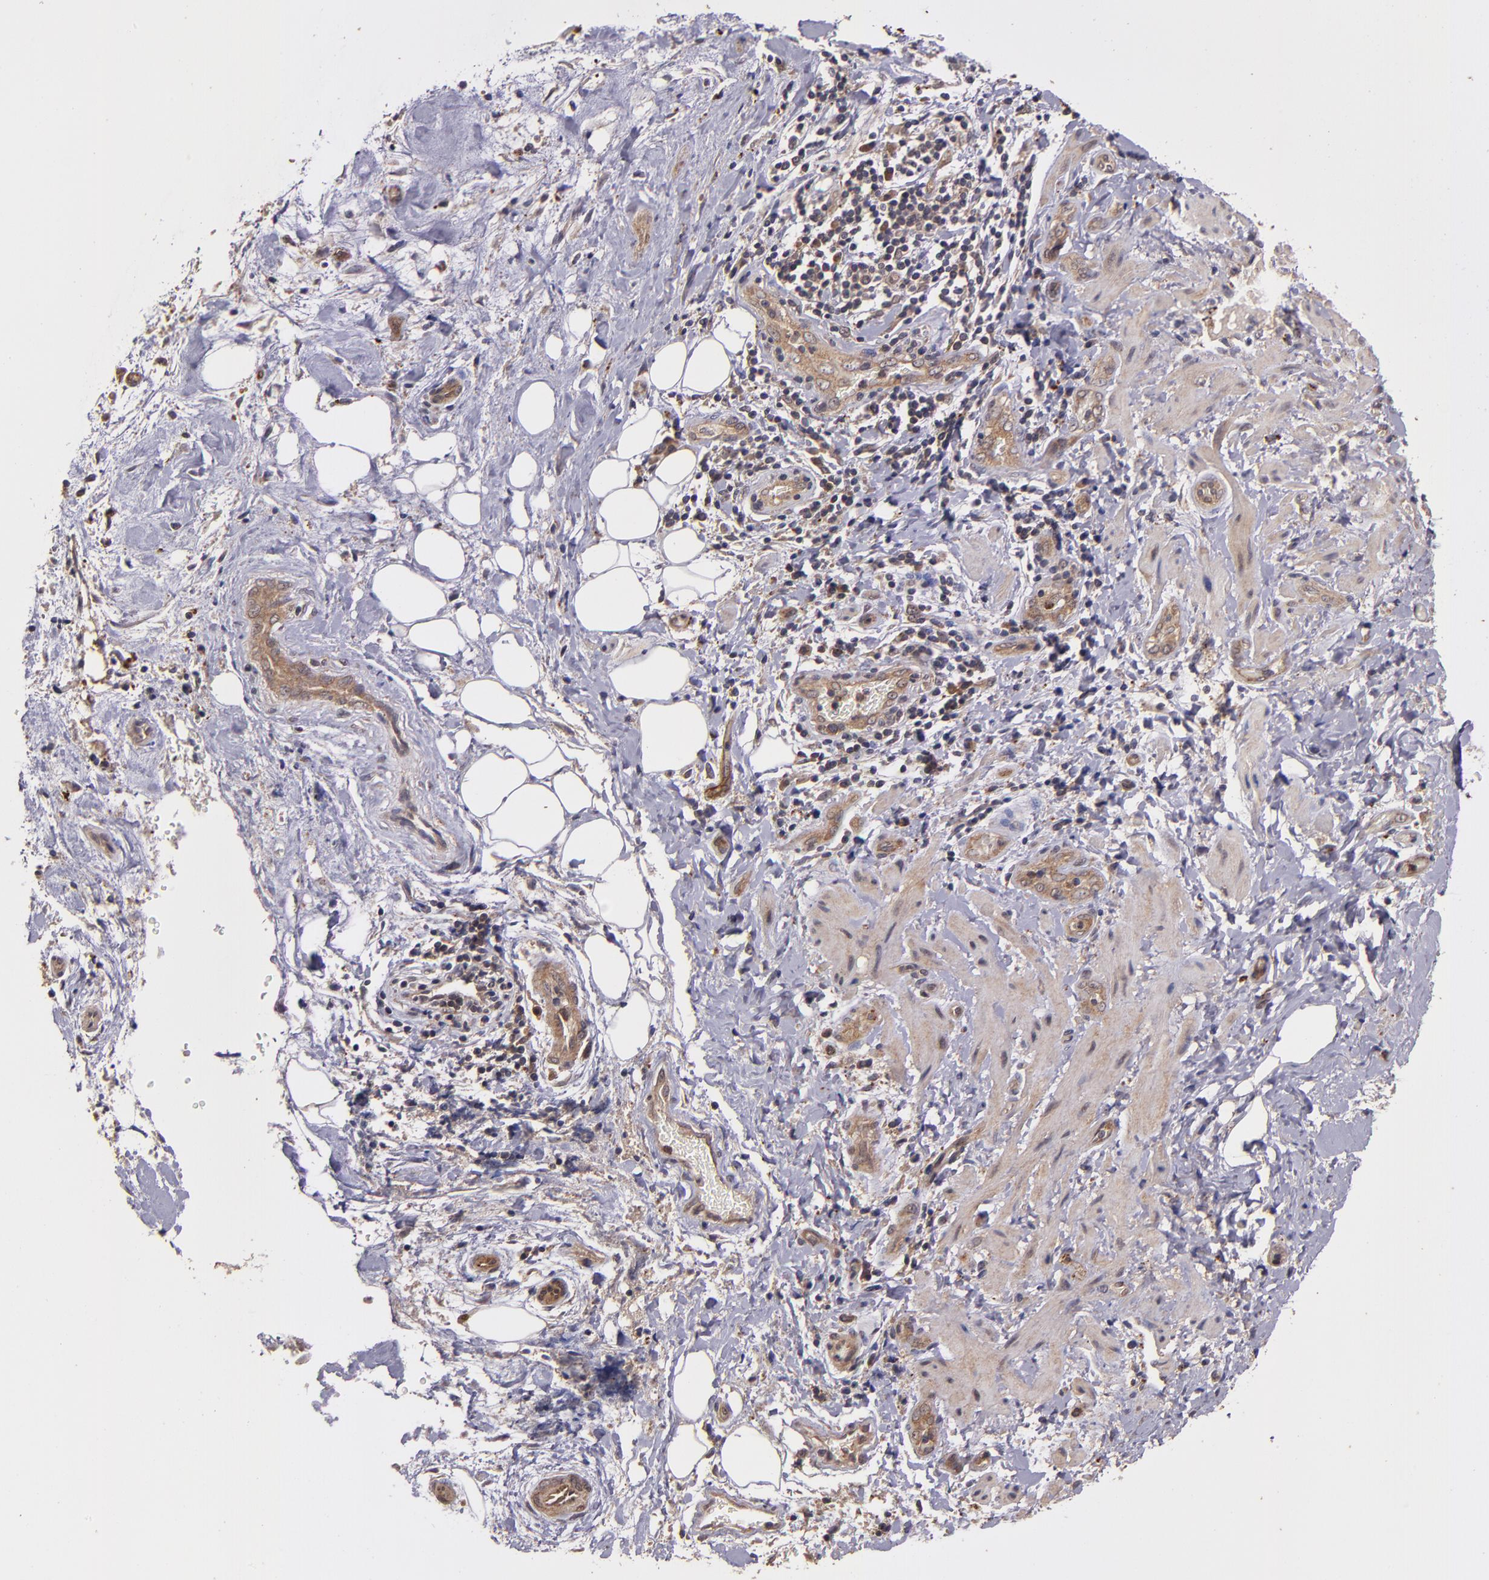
{"staining": {"intensity": "weak", "quantity": ">75%", "location": "cytoplasmic/membranous"}, "tissue": "liver cancer", "cell_type": "Tumor cells", "image_type": "cancer", "snomed": [{"axis": "morphology", "description": "Cholangiocarcinoma"}, {"axis": "topography", "description": "Liver"}], "caption": "Cholangiocarcinoma (liver) stained for a protein exhibits weak cytoplasmic/membranous positivity in tumor cells.", "gene": "FTSJ1", "patient": {"sex": "male", "age": 58}}